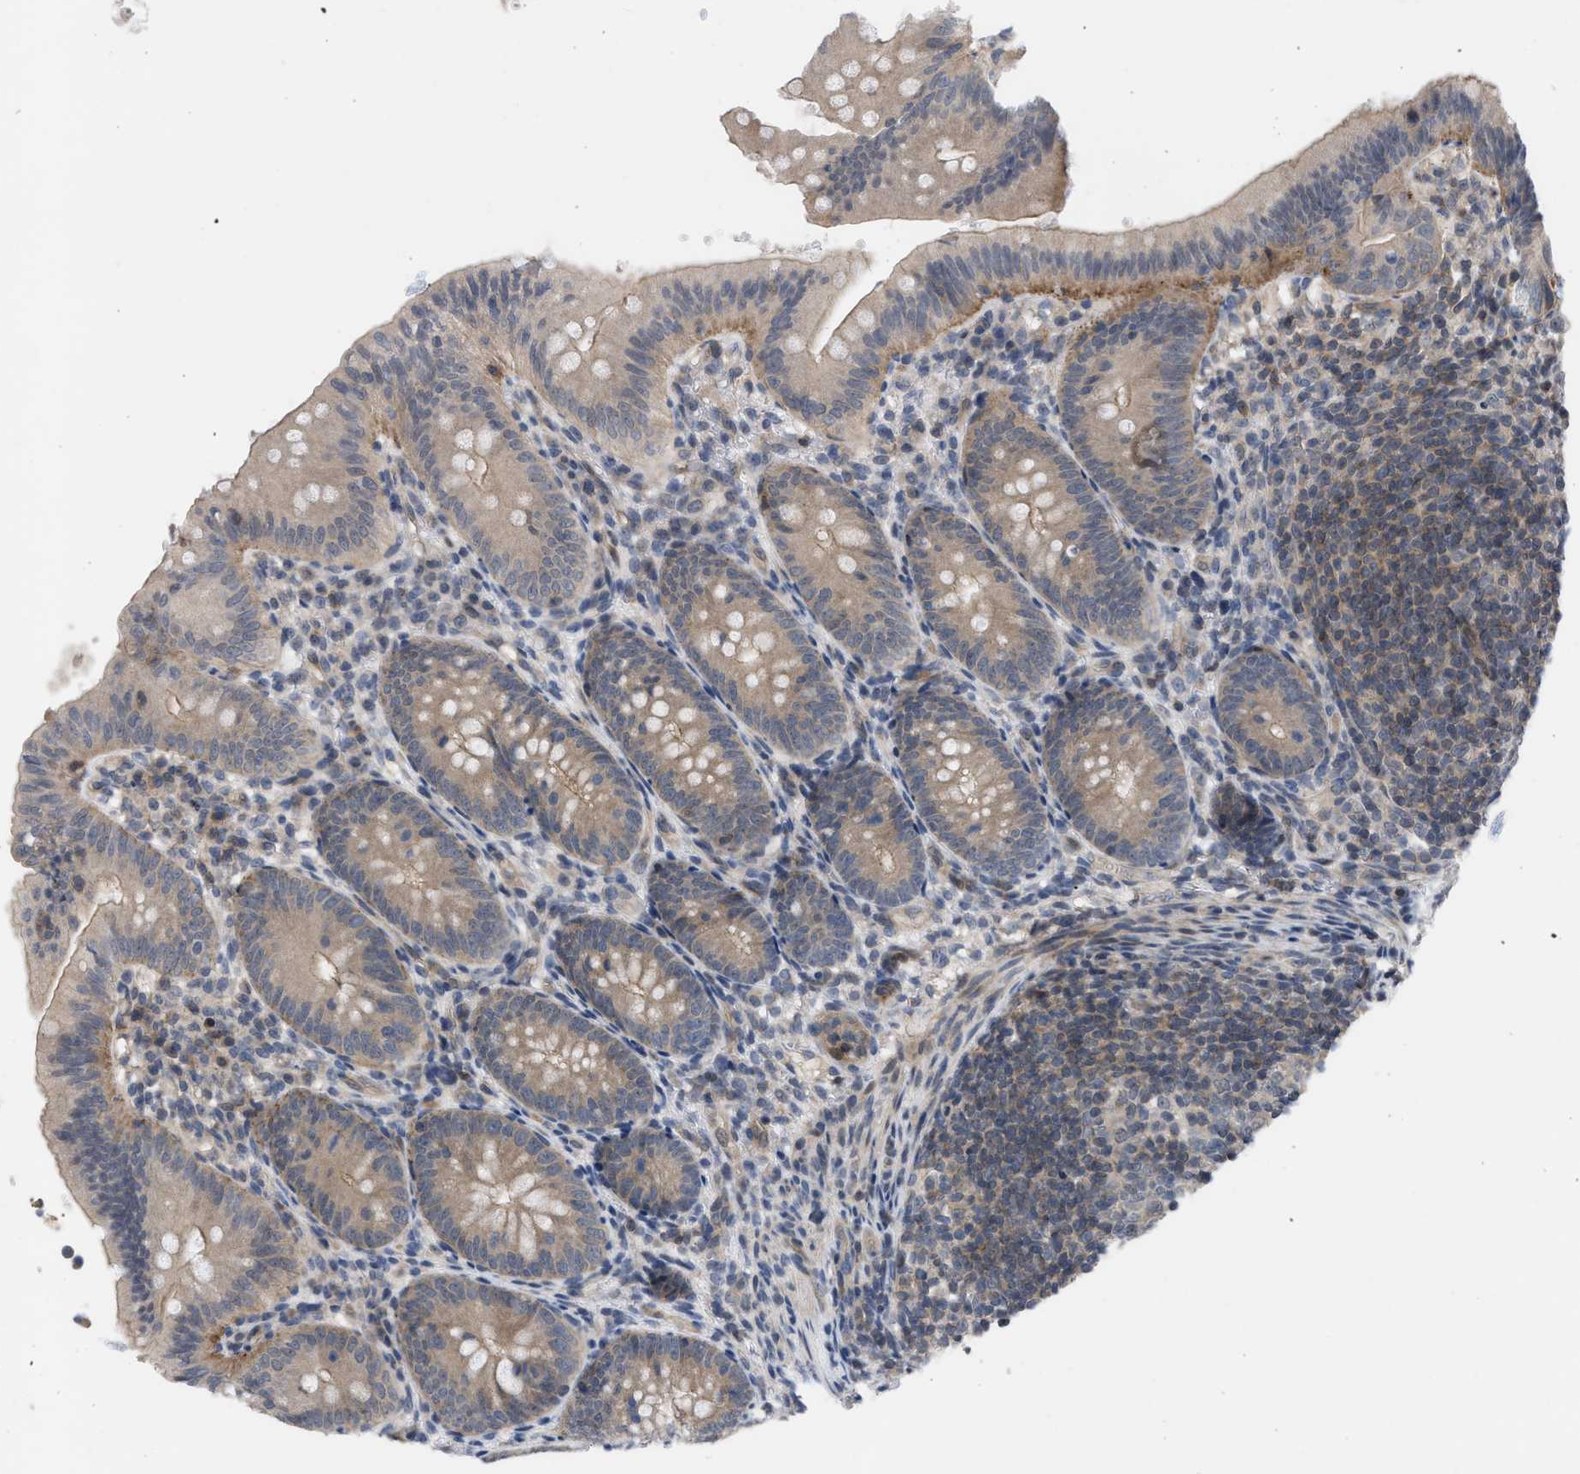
{"staining": {"intensity": "weak", "quantity": ">75%", "location": "cytoplasmic/membranous"}, "tissue": "appendix", "cell_type": "Glandular cells", "image_type": "normal", "snomed": [{"axis": "morphology", "description": "Normal tissue, NOS"}, {"axis": "topography", "description": "Appendix"}], "caption": "Immunohistochemical staining of normal human appendix exhibits low levels of weak cytoplasmic/membranous staining in approximately >75% of glandular cells.", "gene": "LDAF1", "patient": {"sex": "male", "age": 1}}